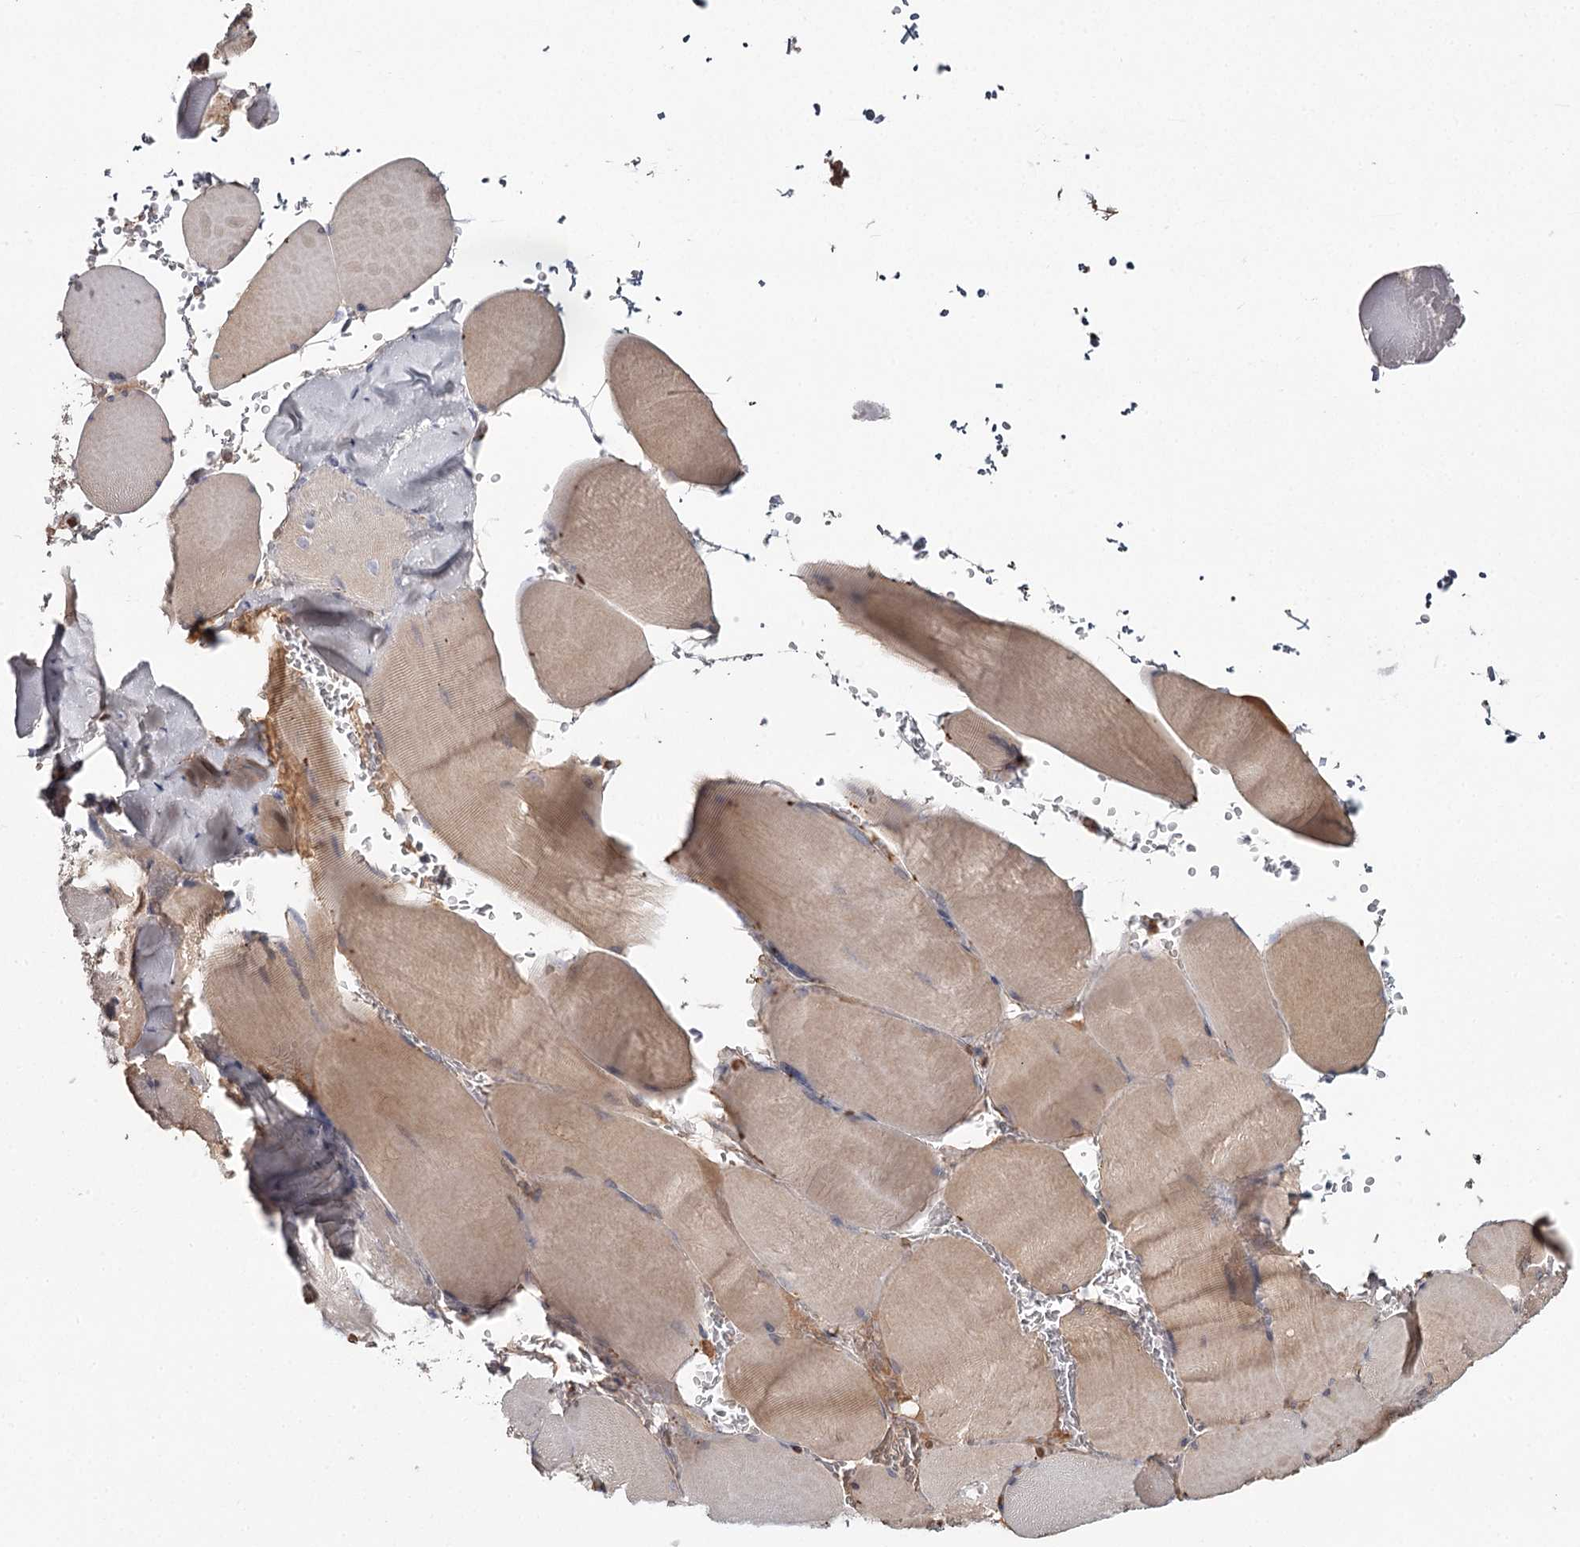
{"staining": {"intensity": "moderate", "quantity": ">75%", "location": "cytoplasmic/membranous"}, "tissue": "skeletal muscle", "cell_type": "Myocytes", "image_type": "normal", "snomed": [{"axis": "morphology", "description": "Normal tissue, NOS"}, {"axis": "topography", "description": "Skeletal muscle"}, {"axis": "topography", "description": "Head-Neck"}], "caption": "An image showing moderate cytoplasmic/membranous expression in approximately >75% of myocytes in benign skeletal muscle, as visualized by brown immunohistochemical staining.", "gene": "DHRS9", "patient": {"sex": "male", "age": 66}}